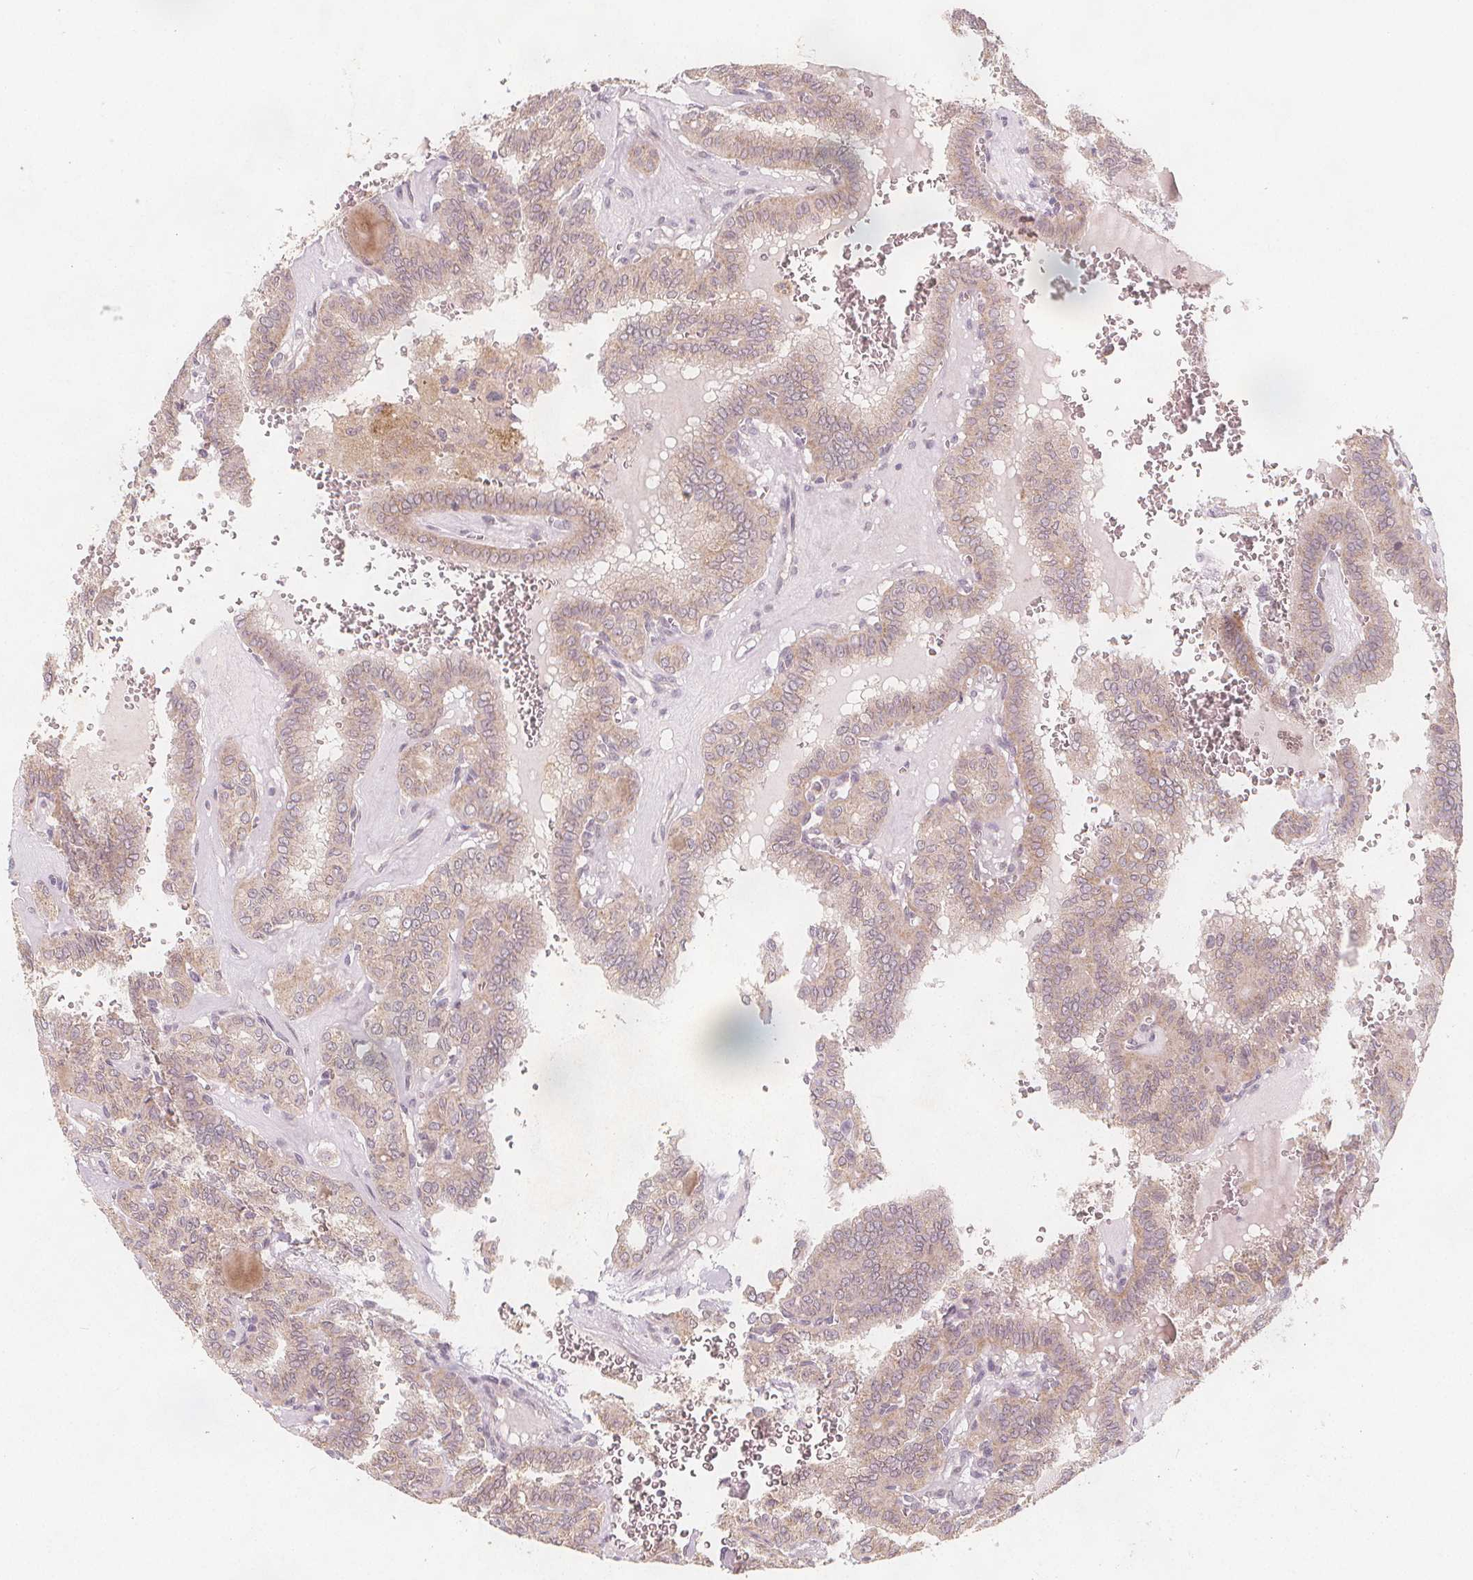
{"staining": {"intensity": "weak", "quantity": "25%-75%", "location": "cytoplasmic/membranous"}, "tissue": "thyroid cancer", "cell_type": "Tumor cells", "image_type": "cancer", "snomed": [{"axis": "morphology", "description": "Papillary adenocarcinoma, NOS"}, {"axis": "topography", "description": "Thyroid gland"}], "caption": "This image shows immunohistochemistry staining of thyroid cancer (papillary adenocarcinoma), with low weak cytoplasmic/membranous expression in approximately 25%-75% of tumor cells.", "gene": "NCSTN", "patient": {"sex": "female", "age": 41}}